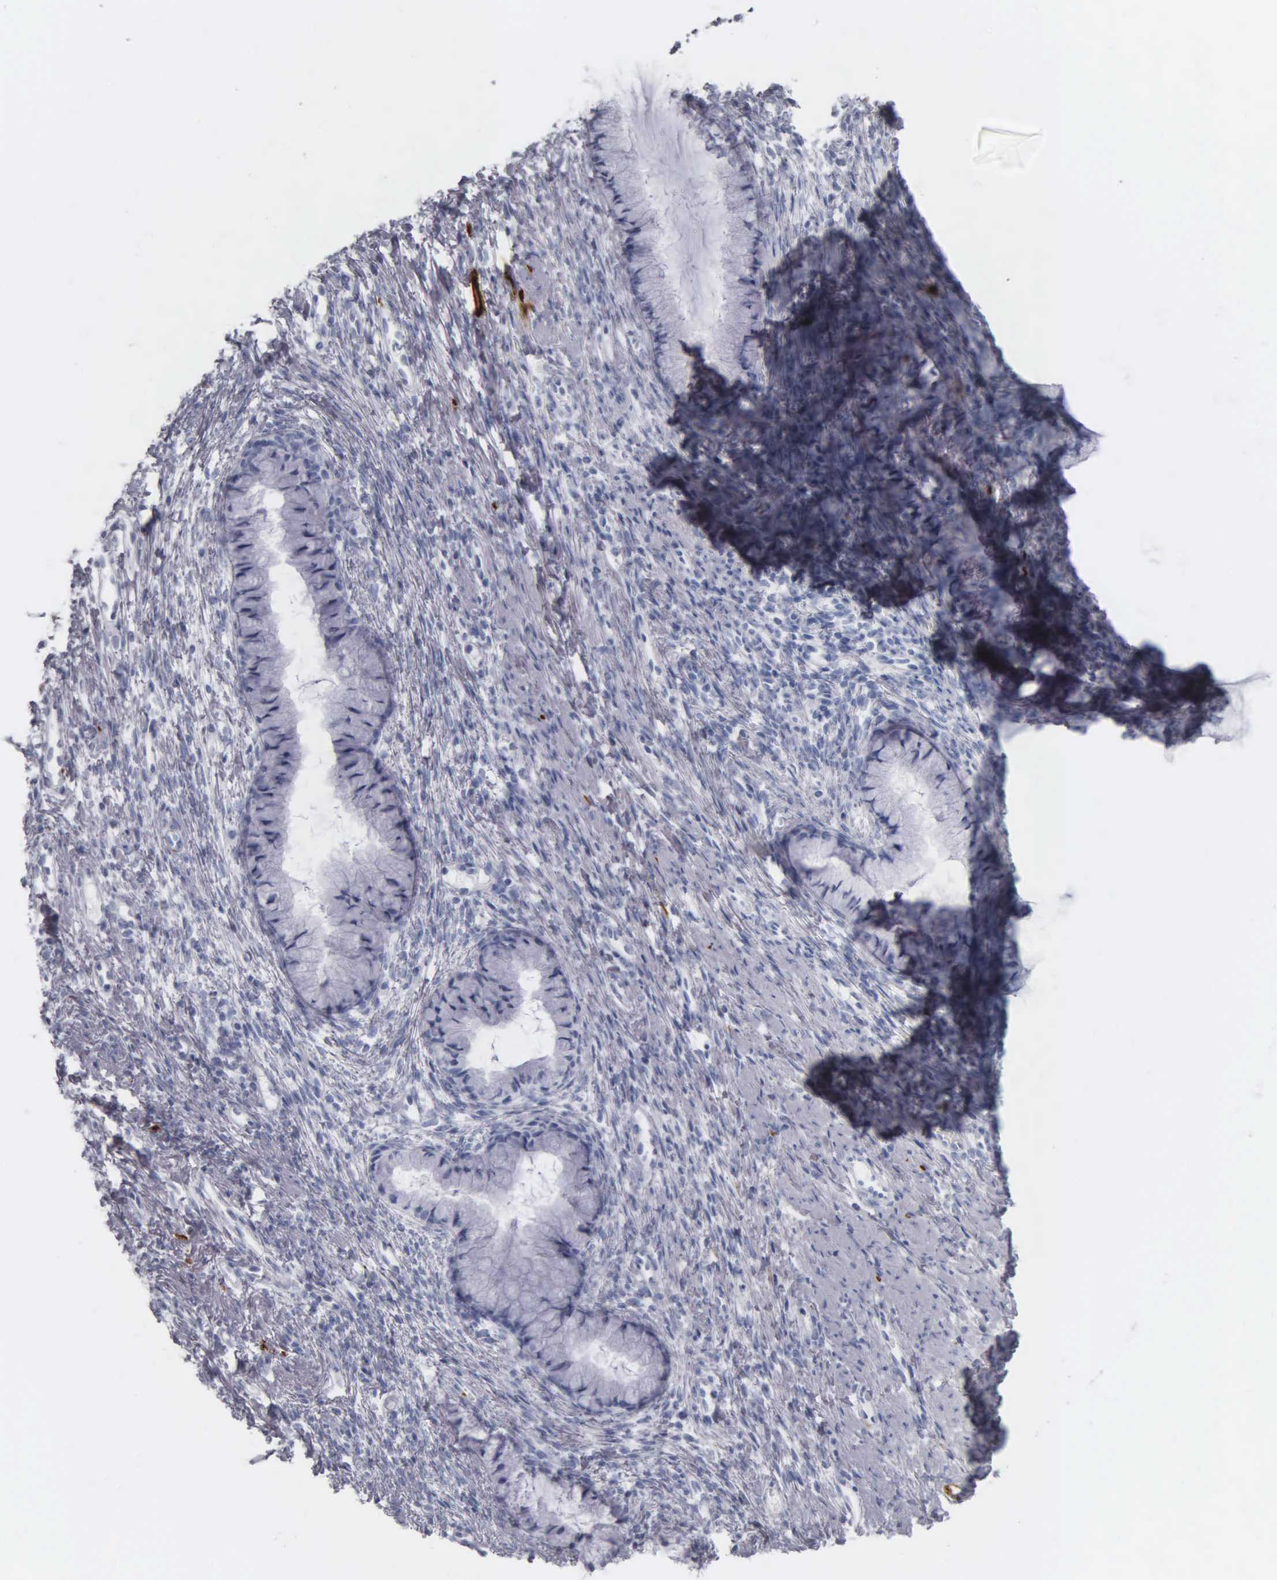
{"staining": {"intensity": "negative", "quantity": "none", "location": "none"}, "tissue": "cervix", "cell_type": "Glandular cells", "image_type": "normal", "snomed": [{"axis": "morphology", "description": "Normal tissue, NOS"}, {"axis": "topography", "description": "Cervix"}], "caption": "DAB immunohistochemical staining of benign human cervix demonstrates no significant expression in glandular cells.", "gene": "DES", "patient": {"sex": "female", "age": 82}}